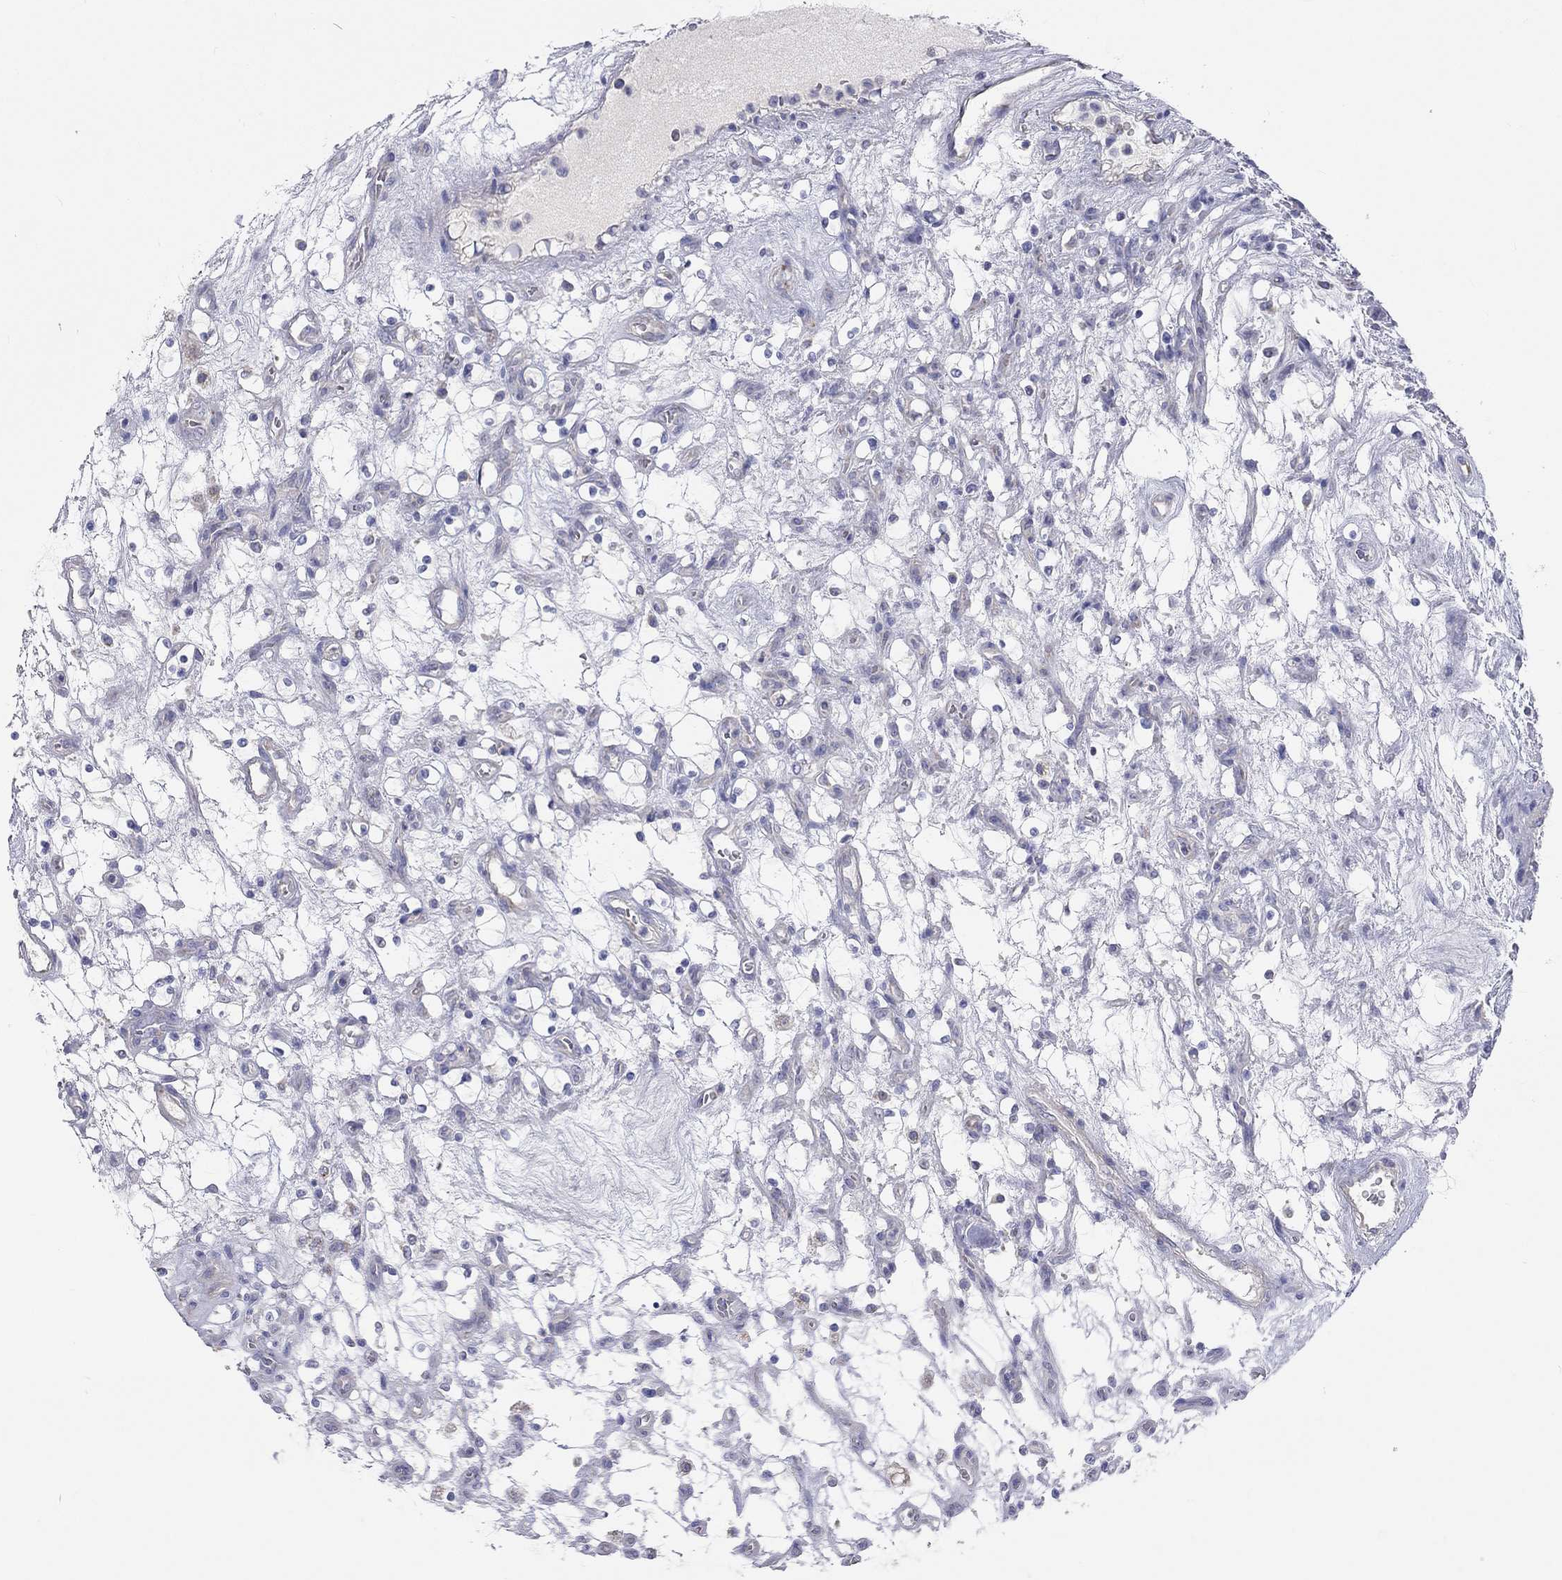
{"staining": {"intensity": "negative", "quantity": "none", "location": "none"}, "tissue": "renal cancer", "cell_type": "Tumor cells", "image_type": "cancer", "snomed": [{"axis": "morphology", "description": "Adenocarcinoma, NOS"}, {"axis": "topography", "description": "Kidney"}], "caption": "This is an IHC image of renal adenocarcinoma. There is no positivity in tumor cells.", "gene": "RCAN1", "patient": {"sex": "female", "age": 69}}